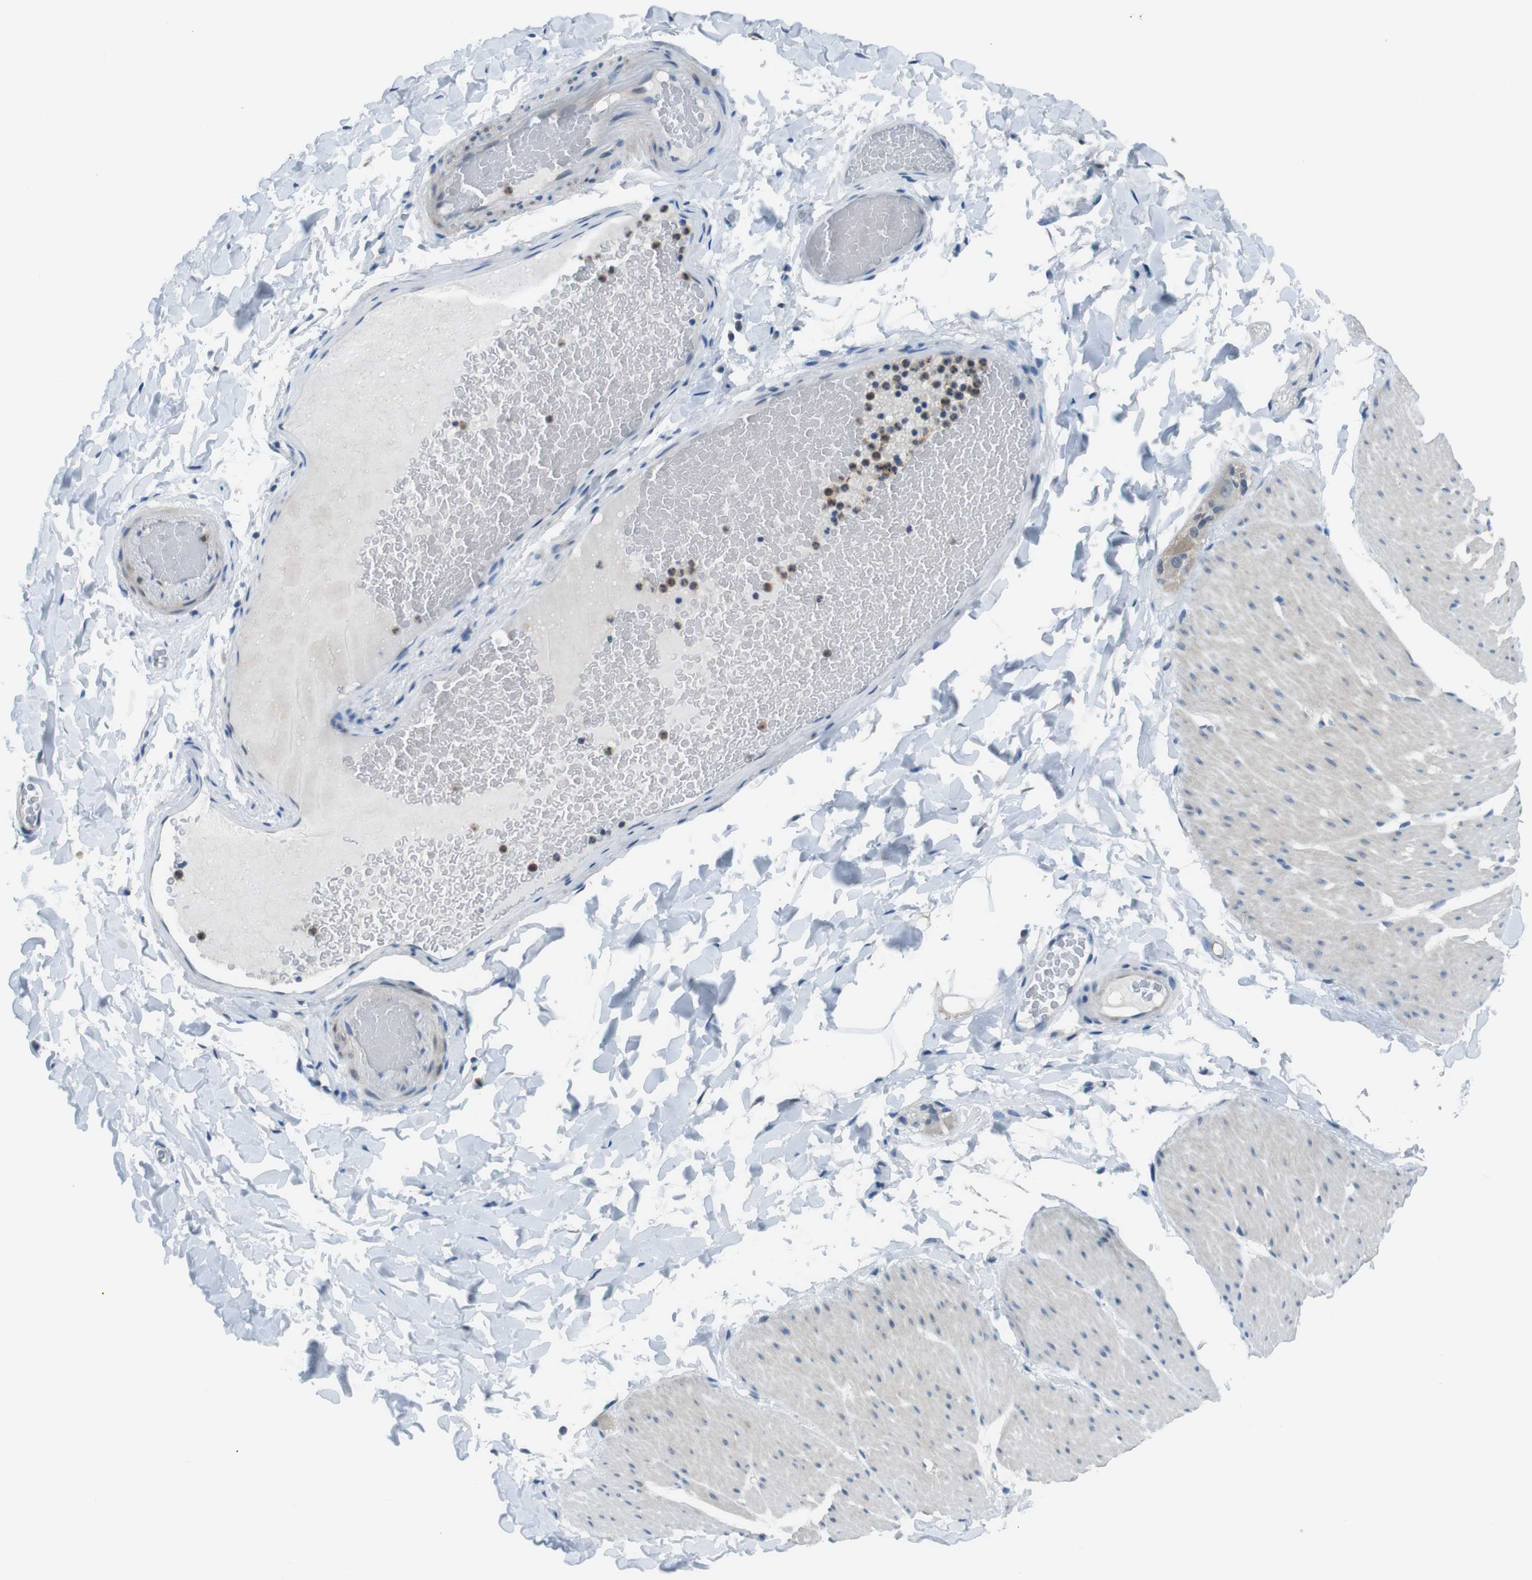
{"staining": {"intensity": "weak", "quantity": "25%-75%", "location": "cytoplasmic/membranous"}, "tissue": "smooth muscle", "cell_type": "Smooth muscle cells", "image_type": "normal", "snomed": [{"axis": "morphology", "description": "Normal tissue, NOS"}, {"axis": "topography", "description": "Smooth muscle"}, {"axis": "topography", "description": "Colon"}], "caption": "An image of human smooth muscle stained for a protein demonstrates weak cytoplasmic/membranous brown staining in smooth muscle cells.", "gene": "NANOS2", "patient": {"sex": "male", "age": 67}}